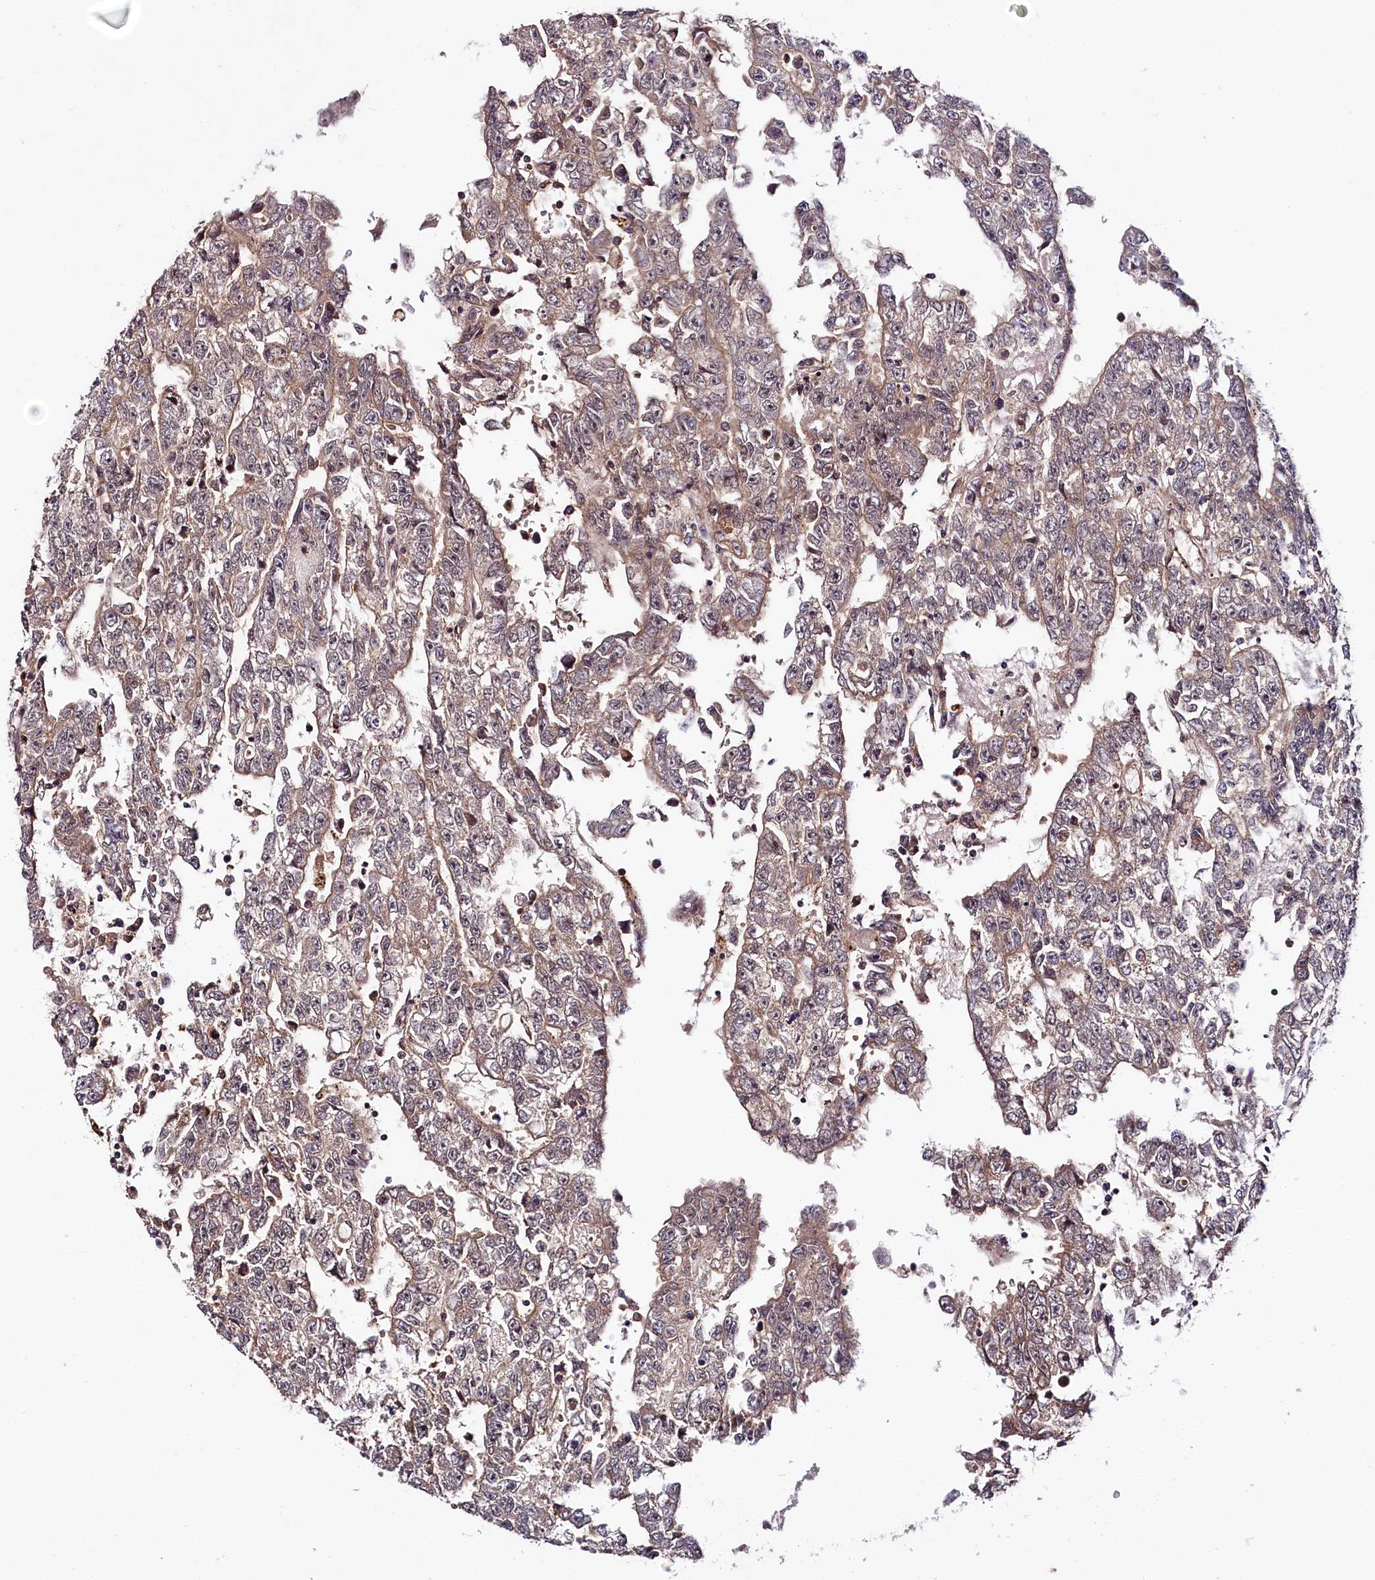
{"staining": {"intensity": "moderate", "quantity": "25%-75%", "location": "cytoplasmic/membranous,nuclear"}, "tissue": "testis cancer", "cell_type": "Tumor cells", "image_type": "cancer", "snomed": [{"axis": "morphology", "description": "Carcinoma, Embryonal, NOS"}, {"axis": "topography", "description": "Testis"}], "caption": "Brown immunohistochemical staining in human testis embryonal carcinoma shows moderate cytoplasmic/membranous and nuclear expression in approximately 25%-75% of tumor cells.", "gene": "UBE3A", "patient": {"sex": "male", "age": 25}}